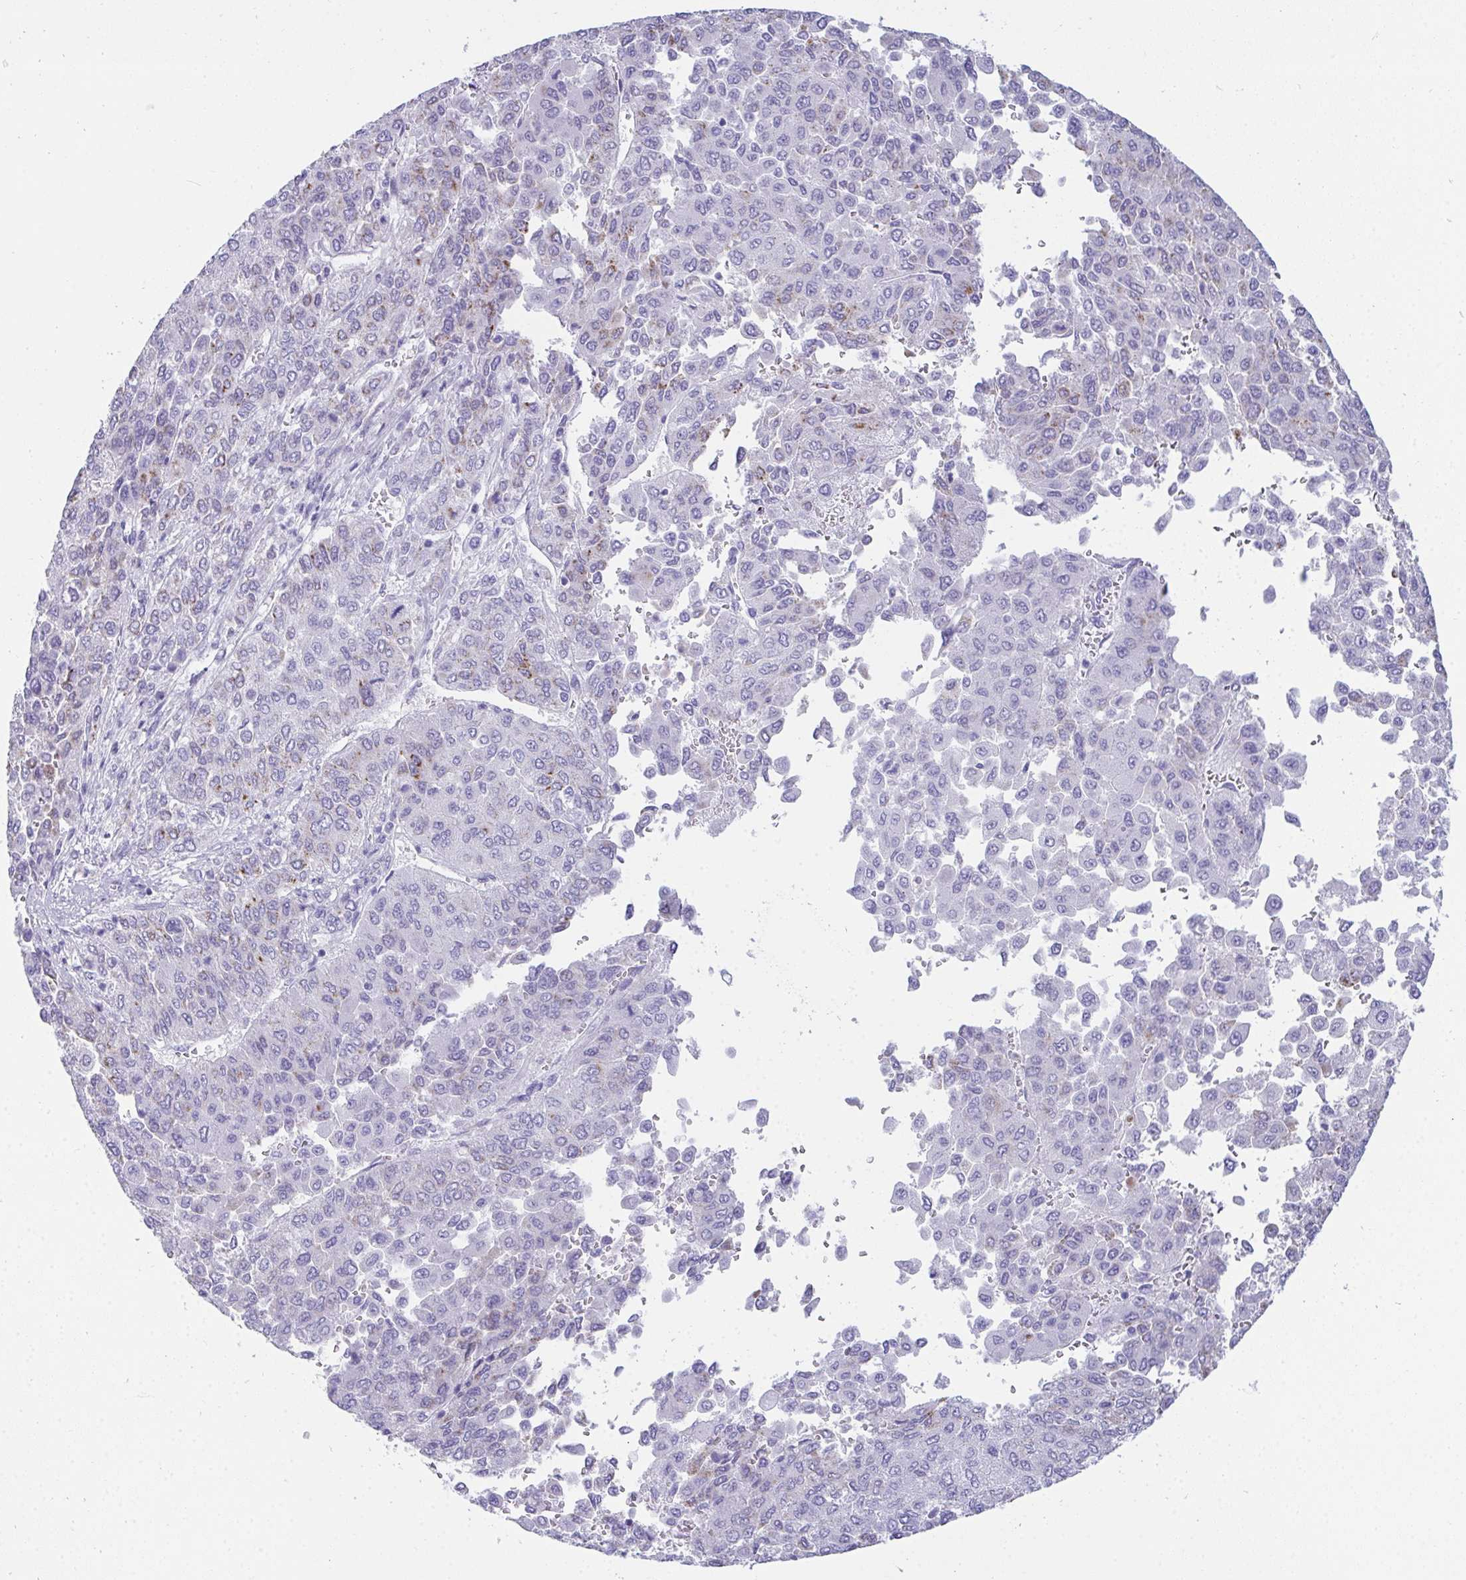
{"staining": {"intensity": "negative", "quantity": "none", "location": "none"}, "tissue": "liver cancer", "cell_type": "Tumor cells", "image_type": "cancer", "snomed": [{"axis": "morphology", "description": "Carcinoma, Hepatocellular, NOS"}, {"axis": "topography", "description": "Liver"}], "caption": "High magnification brightfield microscopy of liver hepatocellular carcinoma stained with DAB (brown) and counterstained with hematoxylin (blue): tumor cells show no significant staining.", "gene": "TEX19", "patient": {"sex": "female", "age": 41}}